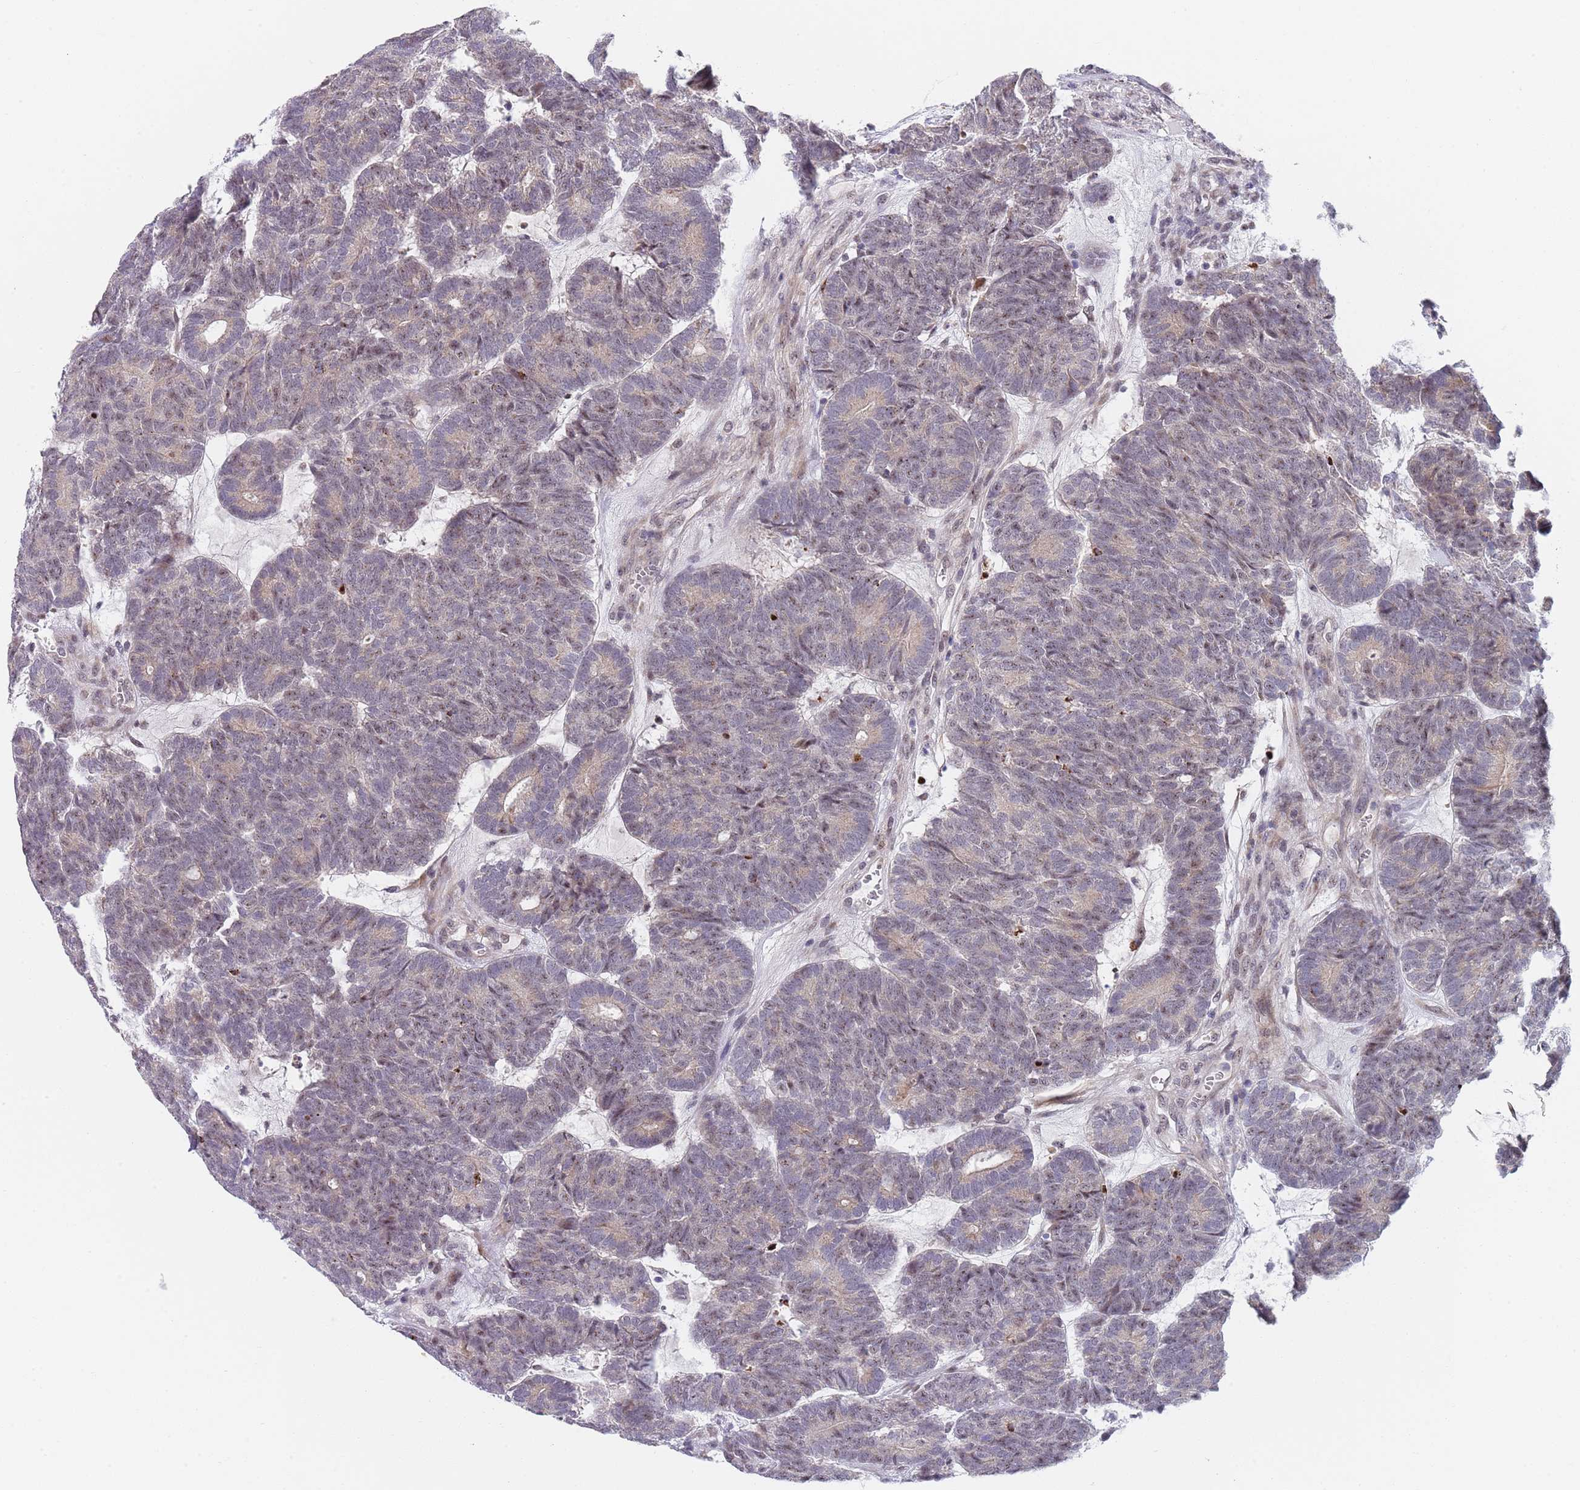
{"staining": {"intensity": "weak", "quantity": "<25%", "location": "cytoplasmic/membranous"}, "tissue": "head and neck cancer", "cell_type": "Tumor cells", "image_type": "cancer", "snomed": [{"axis": "morphology", "description": "Adenocarcinoma, NOS"}, {"axis": "topography", "description": "Head-Neck"}], "caption": "Head and neck cancer stained for a protein using immunohistochemistry shows no positivity tumor cells.", "gene": "PLCL2", "patient": {"sex": "female", "age": 81}}